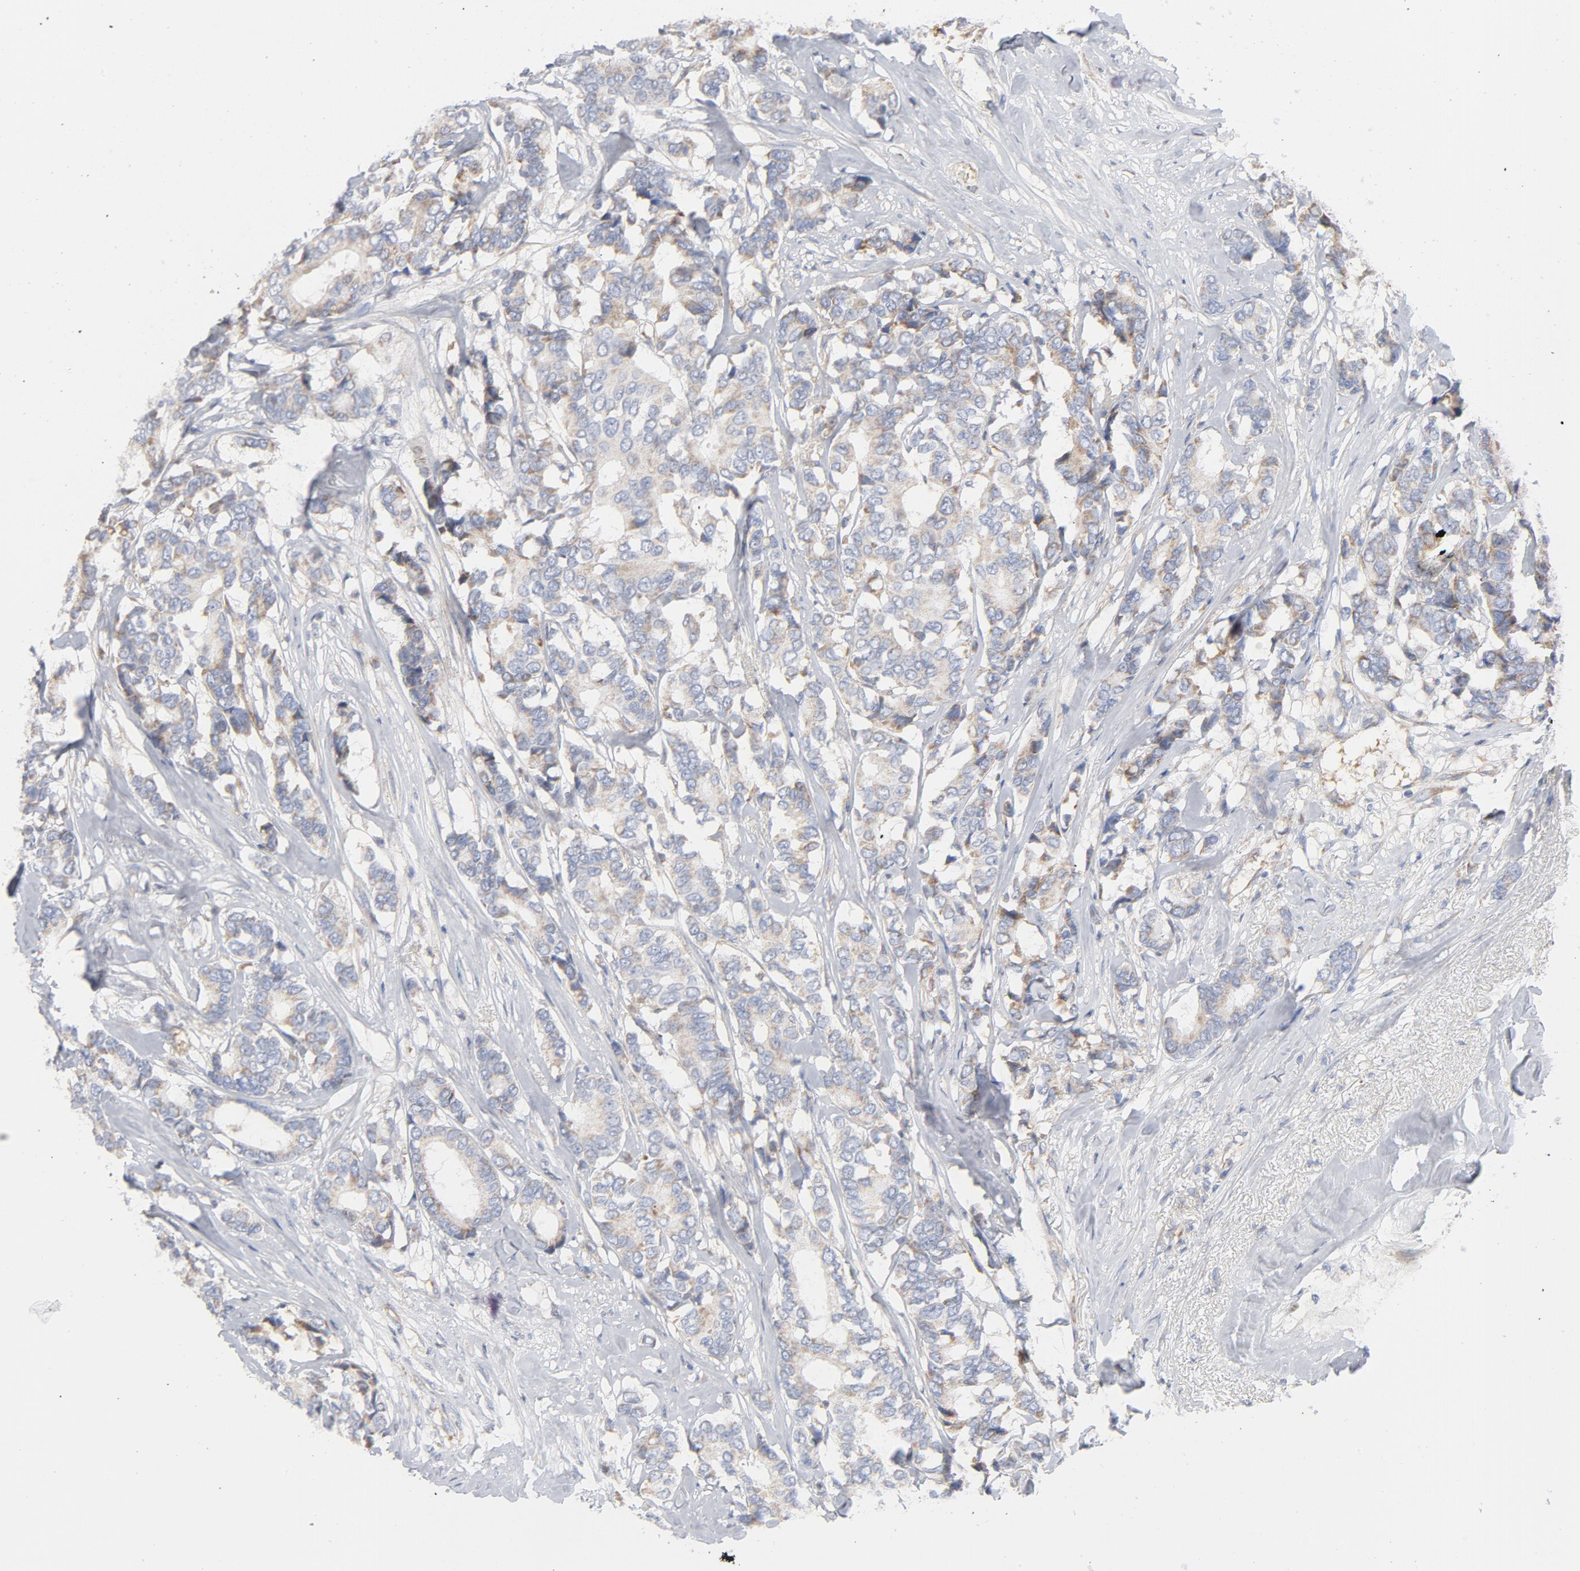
{"staining": {"intensity": "weak", "quantity": ">75%", "location": "cytoplasmic/membranous"}, "tissue": "breast cancer", "cell_type": "Tumor cells", "image_type": "cancer", "snomed": [{"axis": "morphology", "description": "Duct carcinoma"}, {"axis": "topography", "description": "Breast"}], "caption": "About >75% of tumor cells in breast cancer reveal weak cytoplasmic/membranous protein positivity as visualized by brown immunohistochemical staining.", "gene": "OXA1L", "patient": {"sex": "female", "age": 87}}